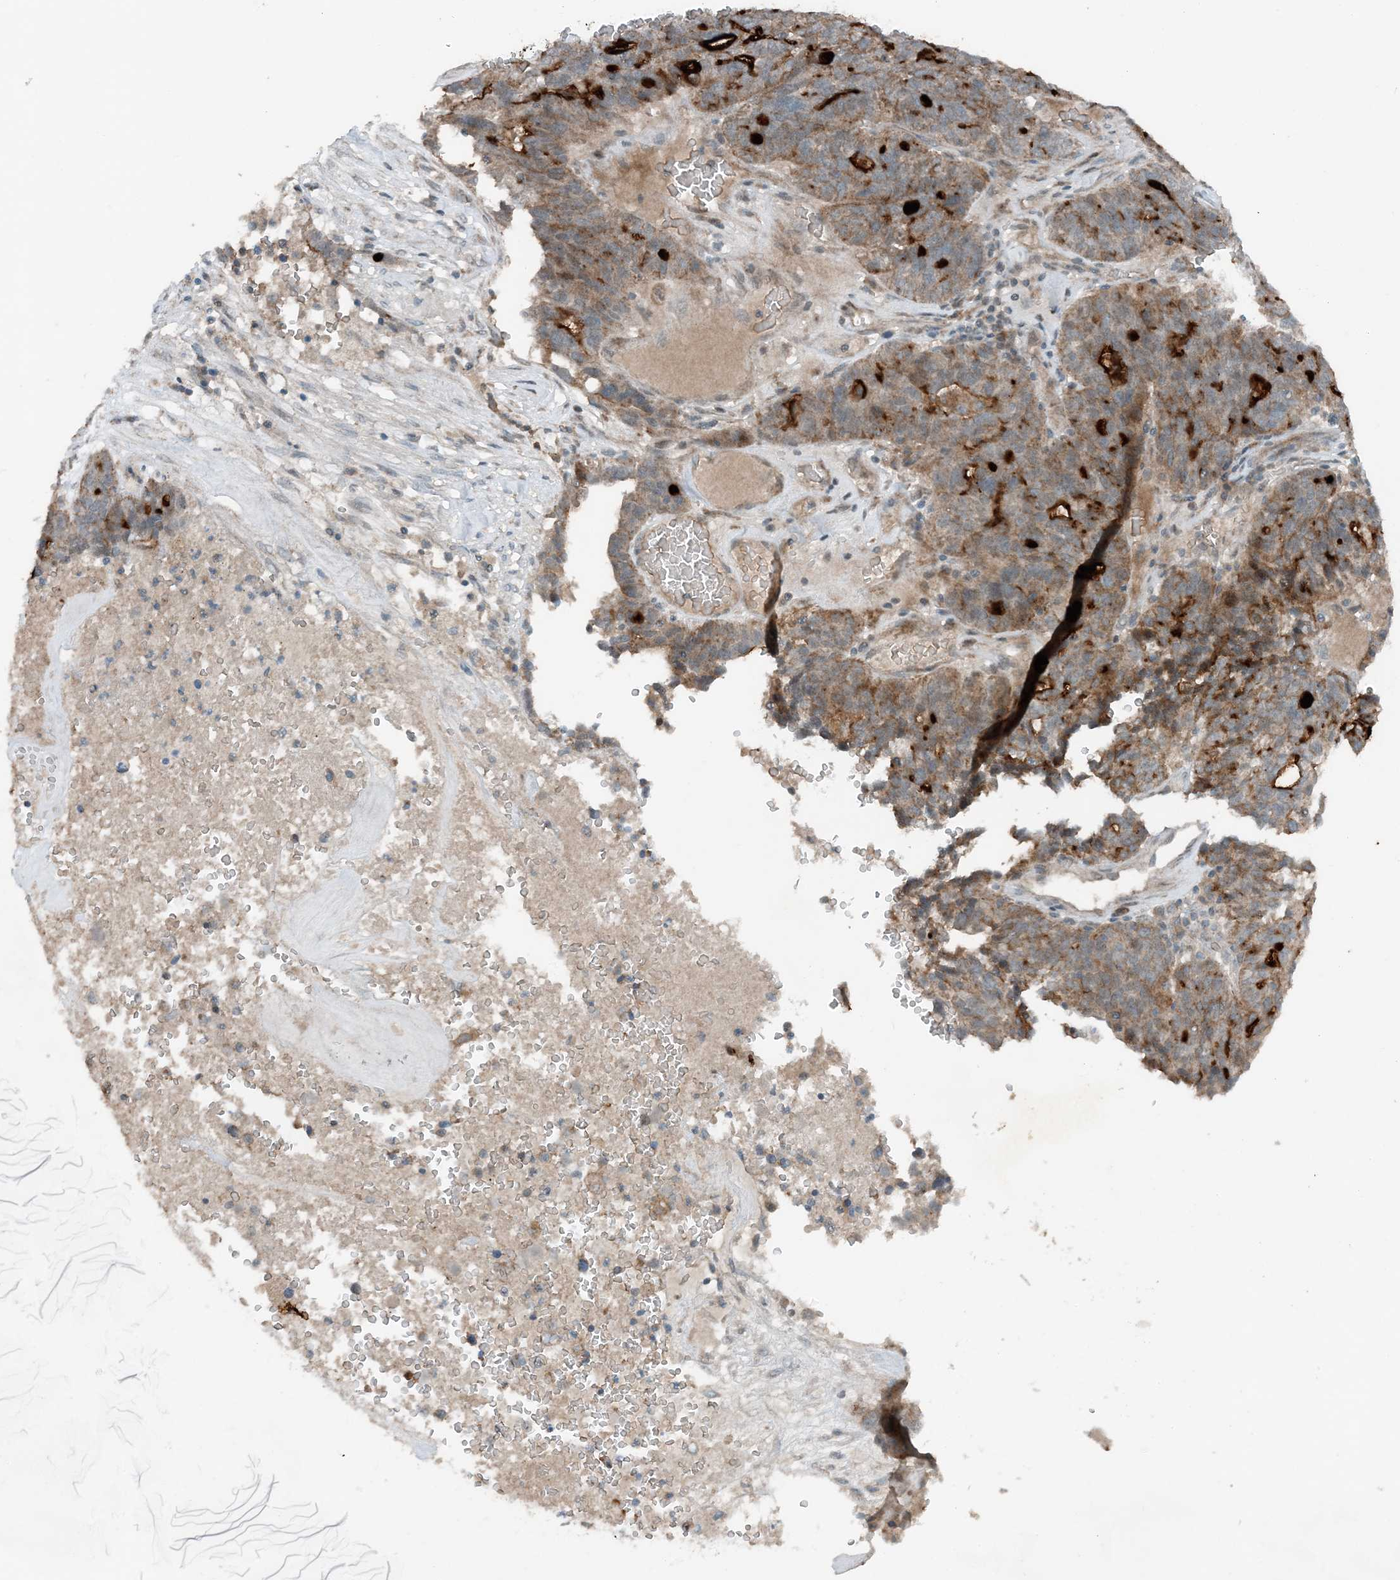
{"staining": {"intensity": "moderate", "quantity": "25%-75%", "location": "cytoplasmic/membranous"}, "tissue": "ovarian cancer", "cell_type": "Tumor cells", "image_type": "cancer", "snomed": [{"axis": "morphology", "description": "Cystadenocarcinoma, serous, NOS"}, {"axis": "topography", "description": "Ovary"}], "caption": "A brown stain highlights moderate cytoplasmic/membranous staining of a protein in human ovarian serous cystadenocarcinoma tumor cells.", "gene": "MITD1", "patient": {"sex": "female", "age": 59}}